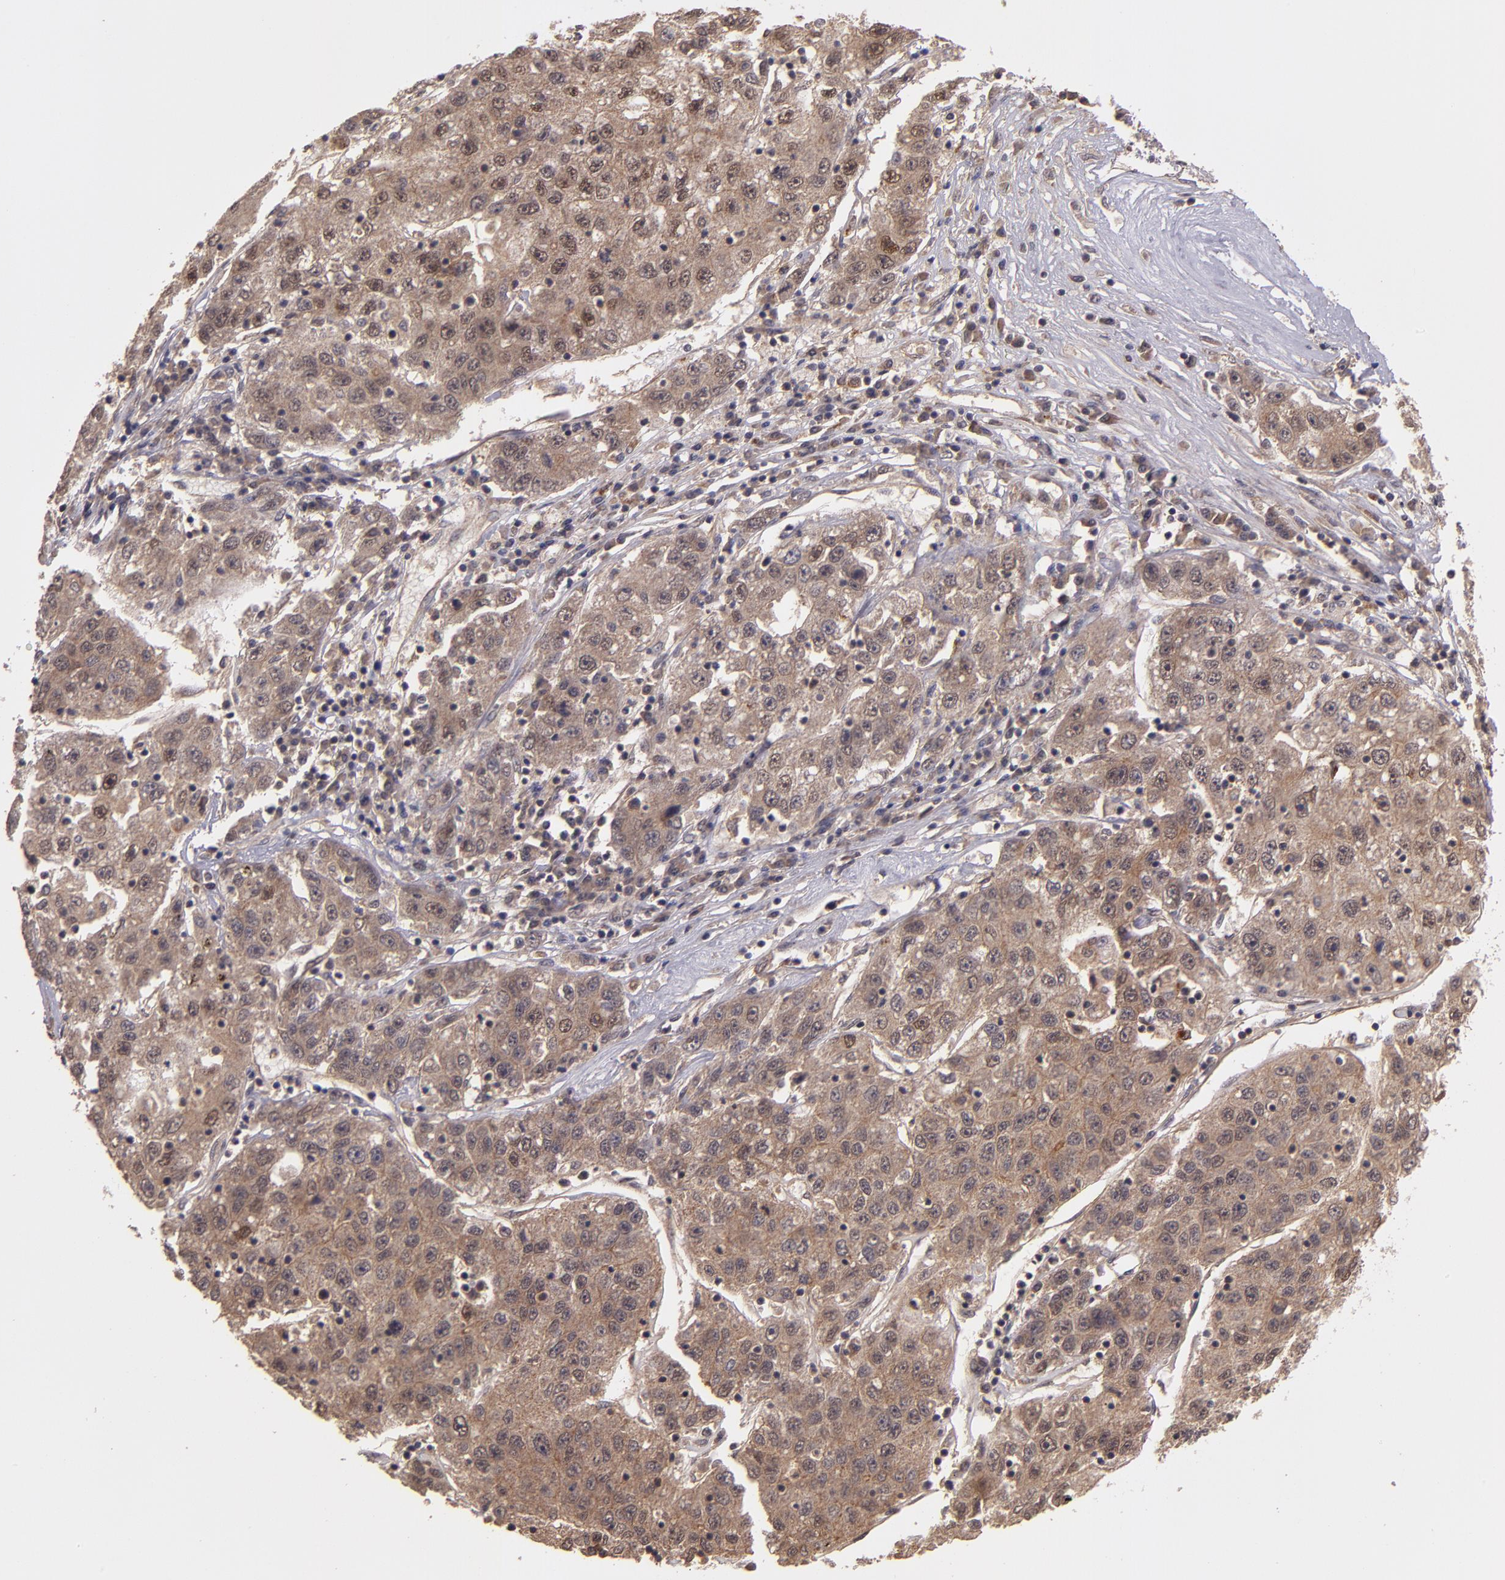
{"staining": {"intensity": "weak", "quantity": ">75%", "location": "cytoplasmic/membranous,nuclear"}, "tissue": "liver cancer", "cell_type": "Tumor cells", "image_type": "cancer", "snomed": [{"axis": "morphology", "description": "Carcinoma, Hepatocellular, NOS"}, {"axis": "topography", "description": "Liver"}], "caption": "Protein expression analysis of human liver cancer reveals weak cytoplasmic/membranous and nuclear staining in about >75% of tumor cells. (brown staining indicates protein expression, while blue staining denotes nuclei).", "gene": "FTSJ1", "patient": {"sex": "male", "age": 49}}